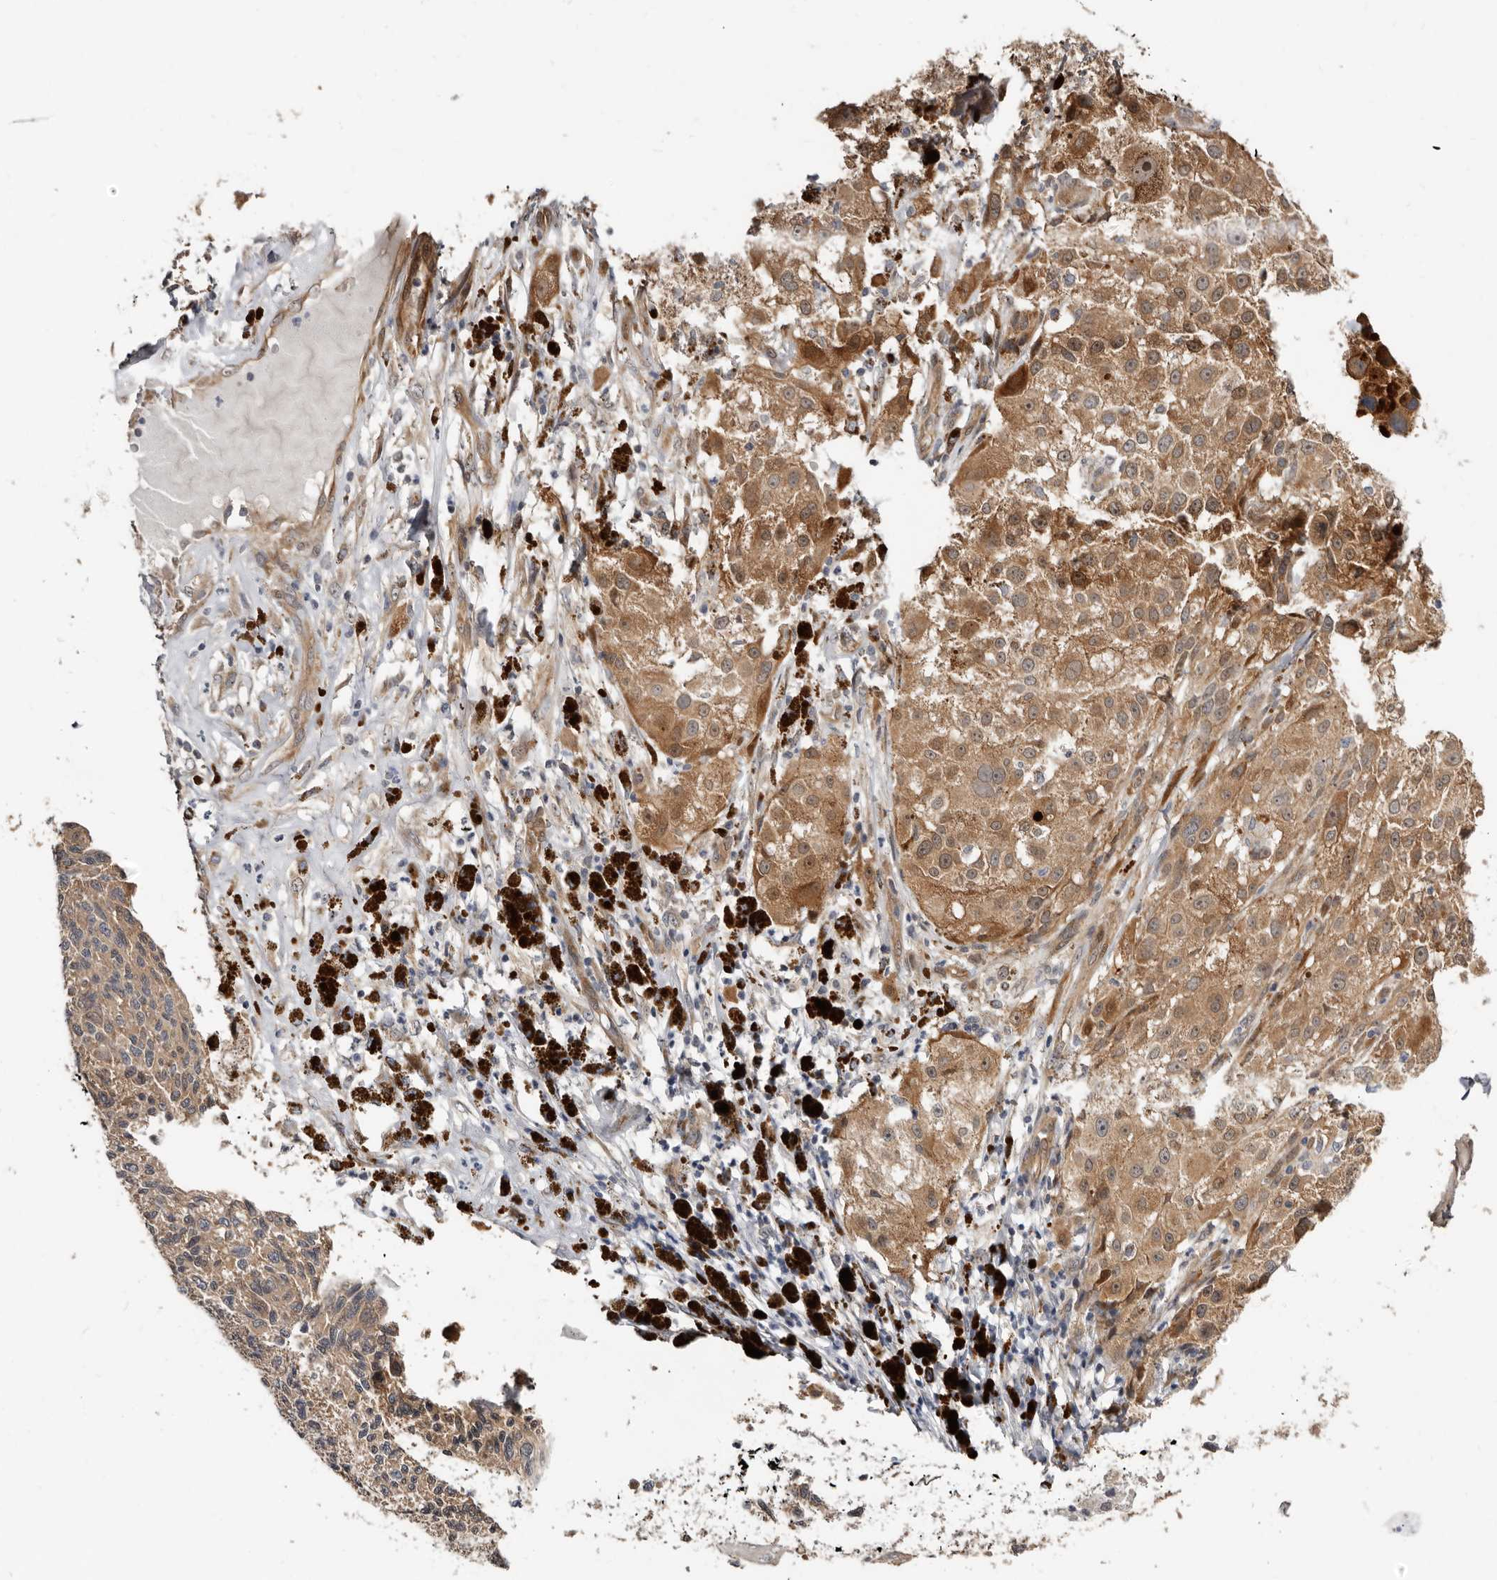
{"staining": {"intensity": "moderate", "quantity": ">75%", "location": "cytoplasmic/membranous"}, "tissue": "melanoma", "cell_type": "Tumor cells", "image_type": "cancer", "snomed": [{"axis": "morphology", "description": "Malignant melanoma, NOS"}, {"axis": "topography", "description": "Skin"}], "caption": "This is a micrograph of IHC staining of melanoma, which shows moderate expression in the cytoplasmic/membranous of tumor cells.", "gene": "SBDS", "patient": {"sex": "female", "age": 73}}